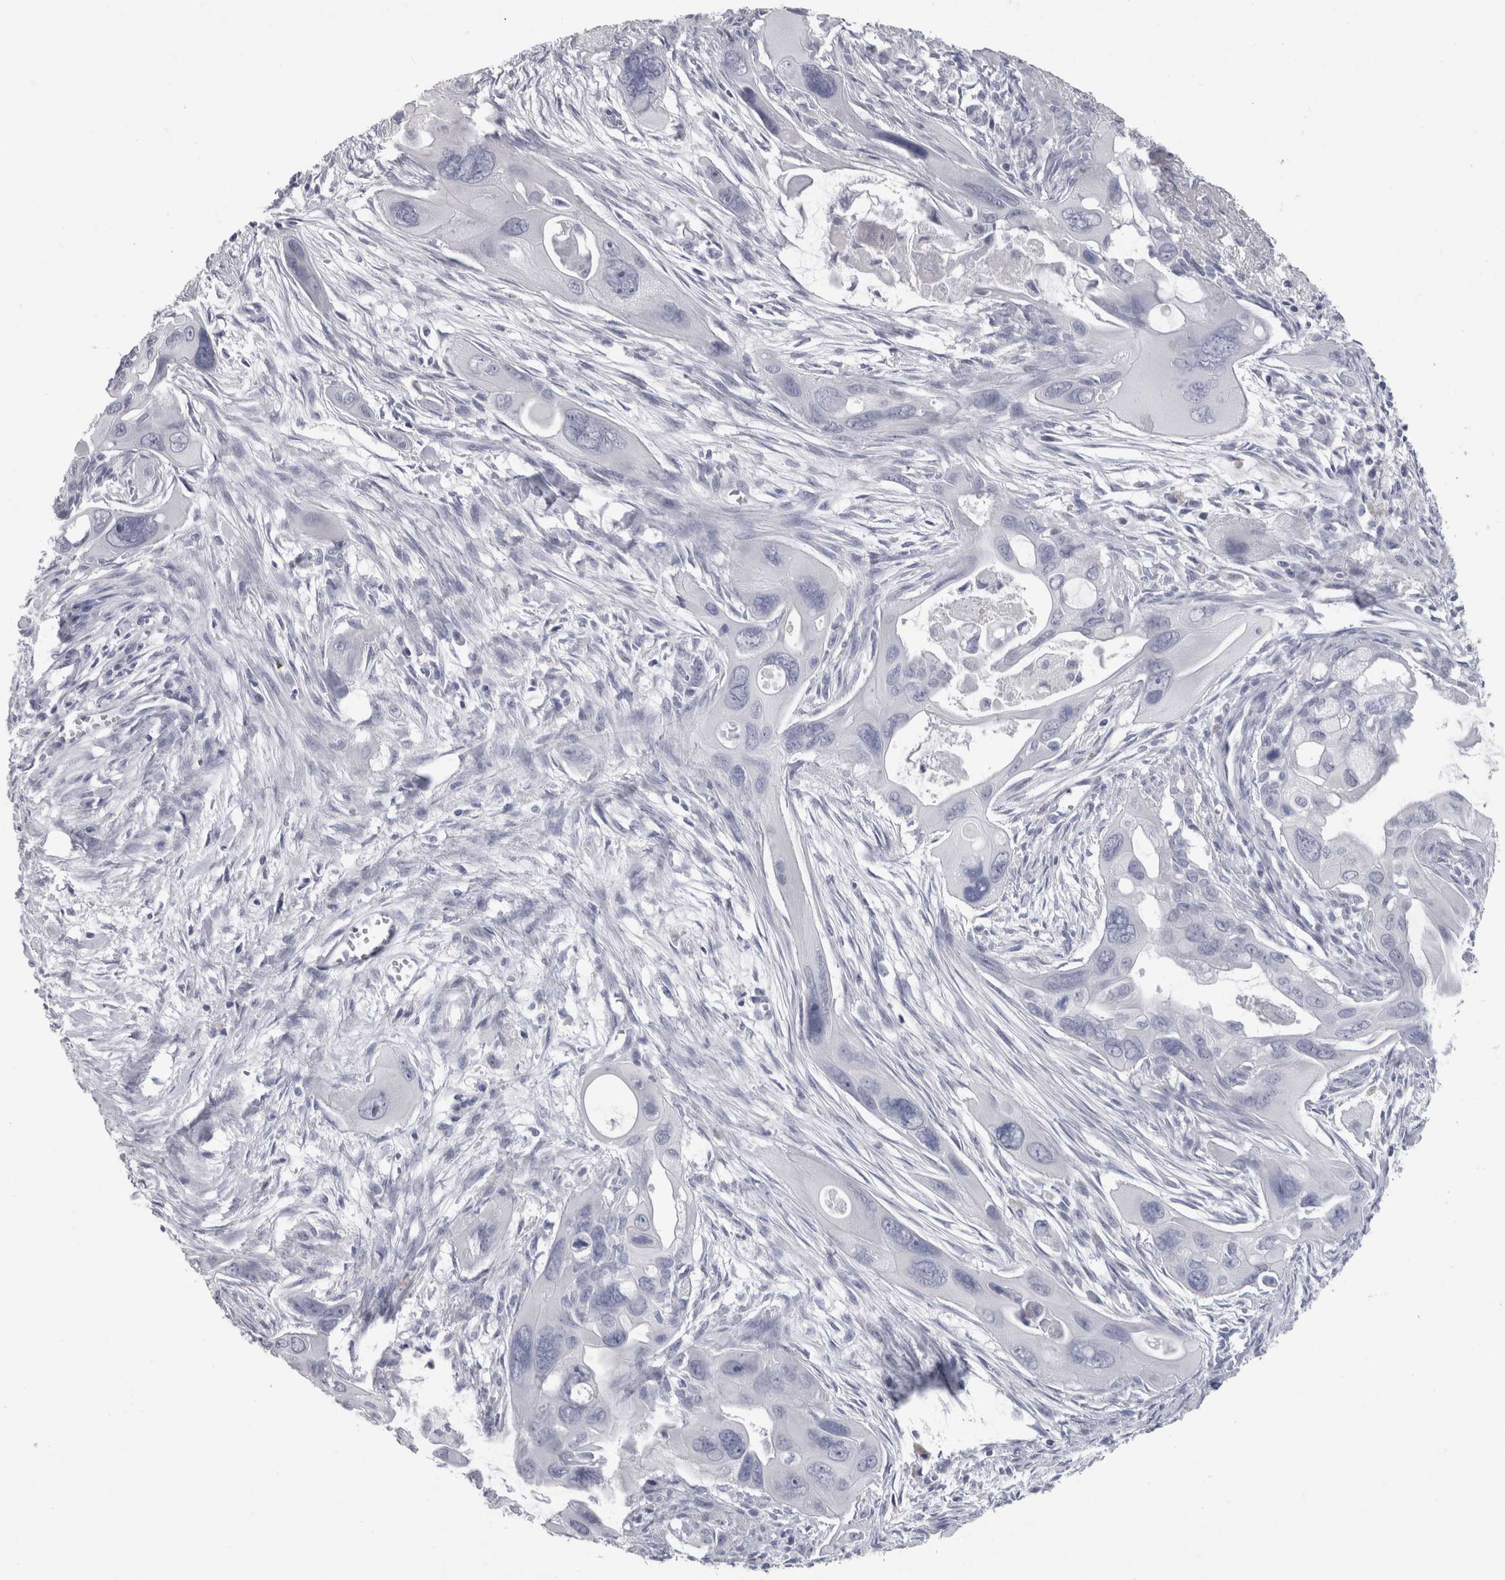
{"staining": {"intensity": "negative", "quantity": "none", "location": "none"}, "tissue": "pancreatic cancer", "cell_type": "Tumor cells", "image_type": "cancer", "snomed": [{"axis": "morphology", "description": "Adenocarcinoma, NOS"}, {"axis": "topography", "description": "Pancreas"}], "caption": "There is no significant expression in tumor cells of pancreatic cancer (adenocarcinoma).", "gene": "PTH", "patient": {"sex": "male", "age": 73}}